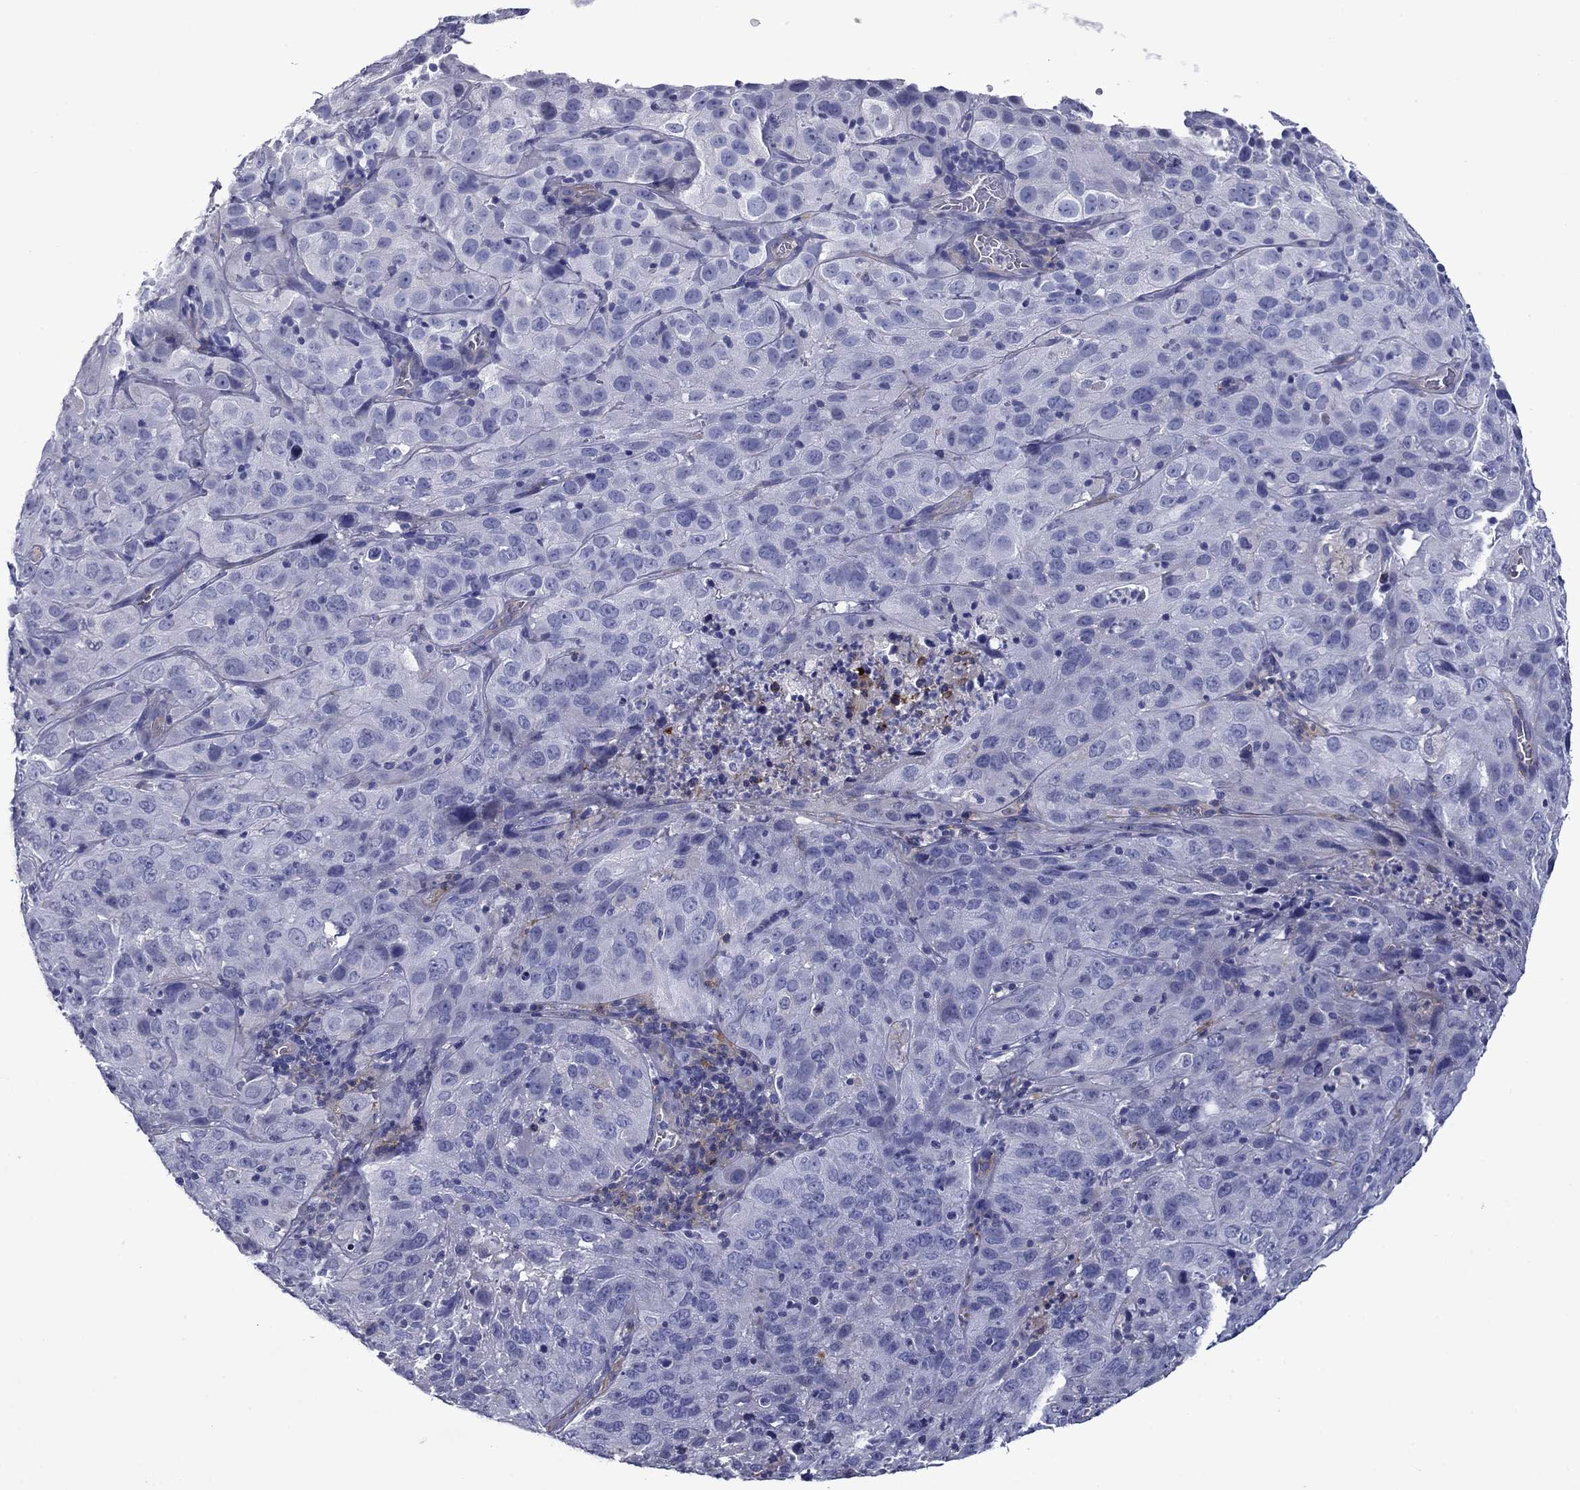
{"staining": {"intensity": "negative", "quantity": "none", "location": "none"}, "tissue": "cervical cancer", "cell_type": "Tumor cells", "image_type": "cancer", "snomed": [{"axis": "morphology", "description": "Squamous cell carcinoma, NOS"}, {"axis": "topography", "description": "Cervix"}], "caption": "Cervical cancer (squamous cell carcinoma) stained for a protein using immunohistochemistry (IHC) demonstrates no expression tumor cells.", "gene": "CNDP1", "patient": {"sex": "female", "age": 32}}